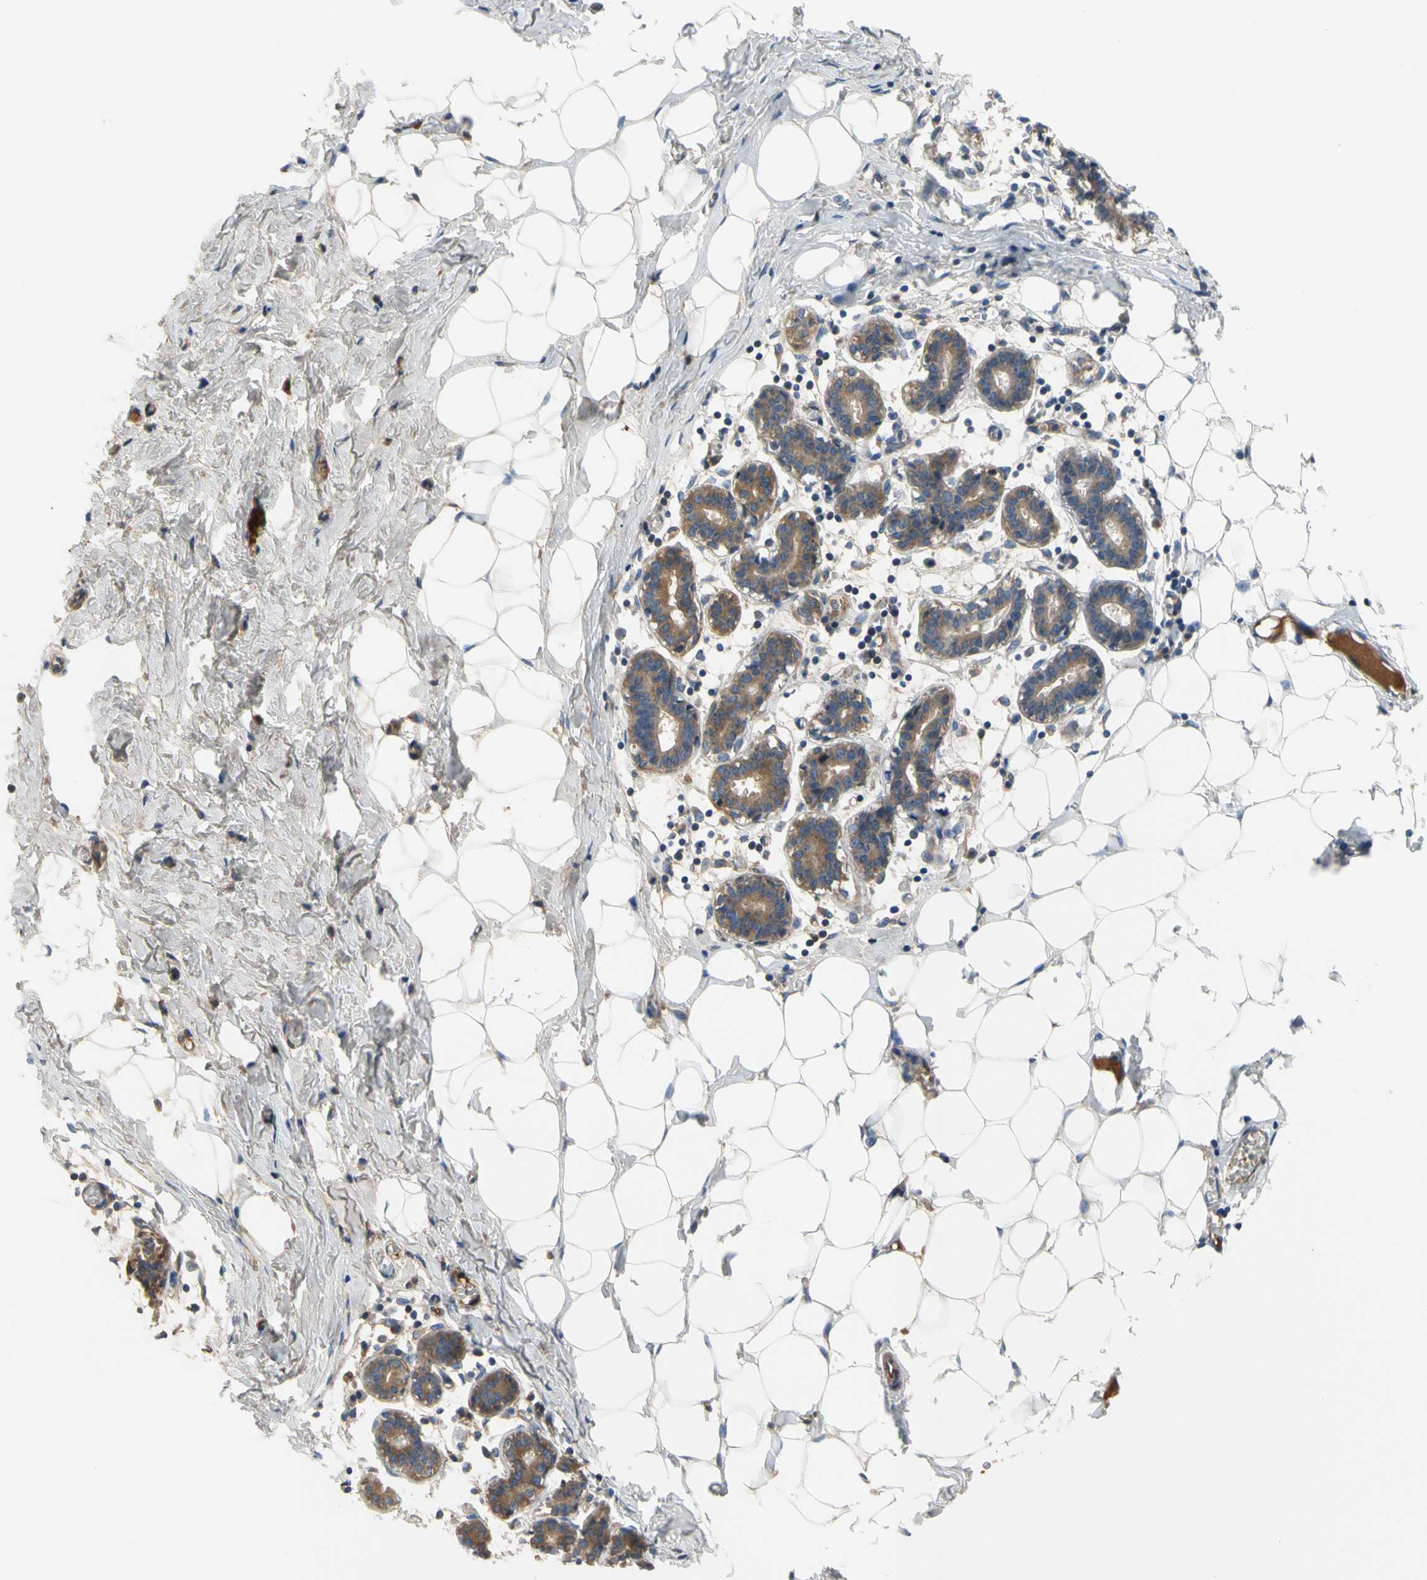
{"staining": {"intensity": "negative", "quantity": "none", "location": "none"}, "tissue": "breast", "cell_type": "Adipocytes", "image_type": "normal", "snomed": [{"axis": "morphology", "description": "Normal tissue, NOS"}, {"axis": "topography", "description": "Breast"}], "caption": "IHC histopathology image of benign breast stained for a protein (brown), which reveals no positivity in adipocytes.", "gene": "ENTREP3", "patient": {"sex": "female", "age": 27}}